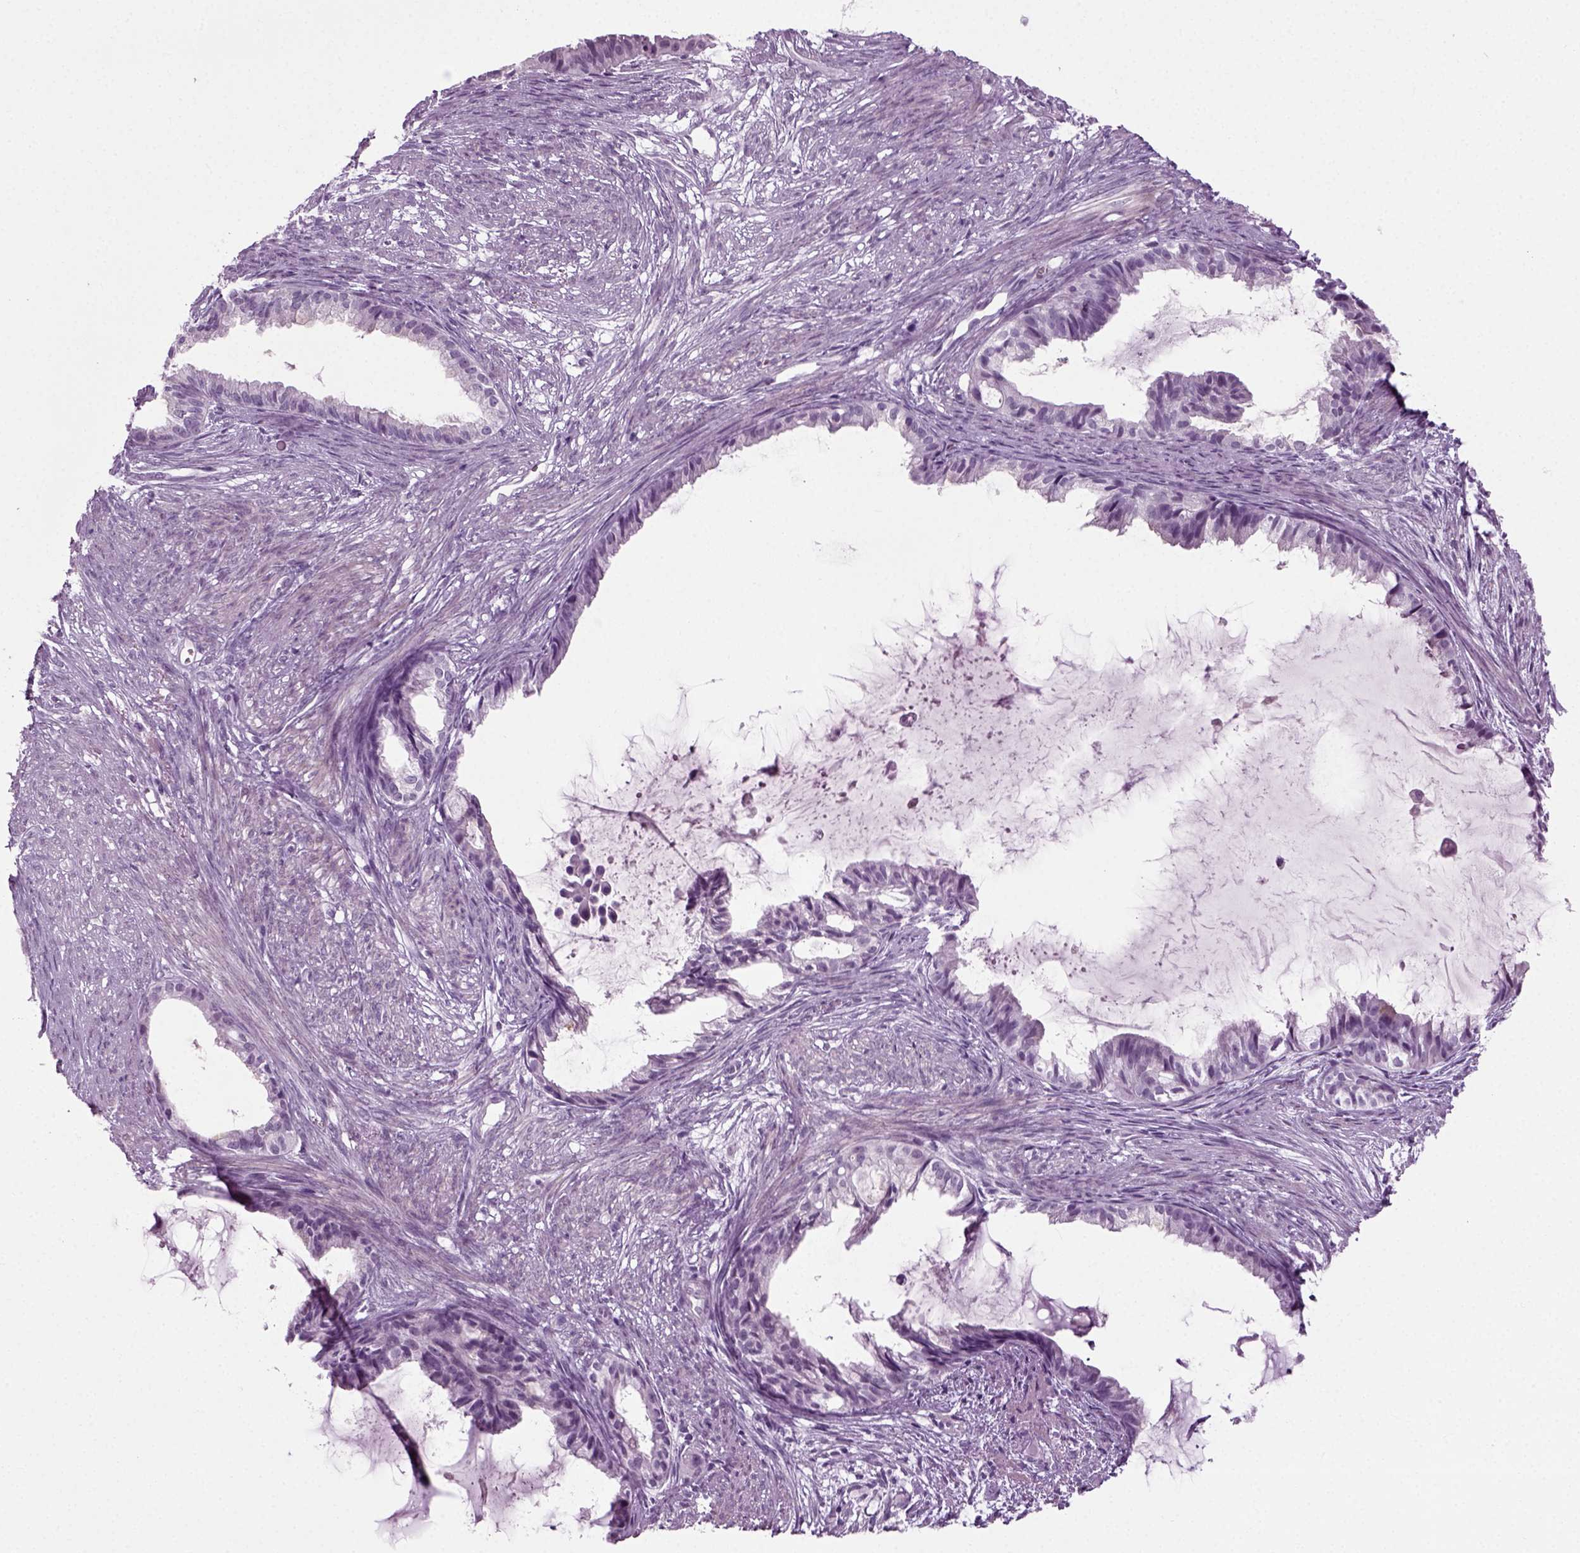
{"staining": {"intensity": "negative", "quantity": "none", "location": "none"}, "tissue": "endometrial cancer", "cell_type": "Tumor cells", "image_type": "cancer", "snomed": [{"axis": "morphology", "description": "Adenocarcinoma, NOS"}, {"axis": "topography", "description": "Endometrium"}], "caption": "The immunohistochemistry micrograph has no significant staining in tumor cells of endometrial adenocarcinoma tissue.", "gene": "ZC2HC1C", "patient": {"sex": "female", "age": 86}}